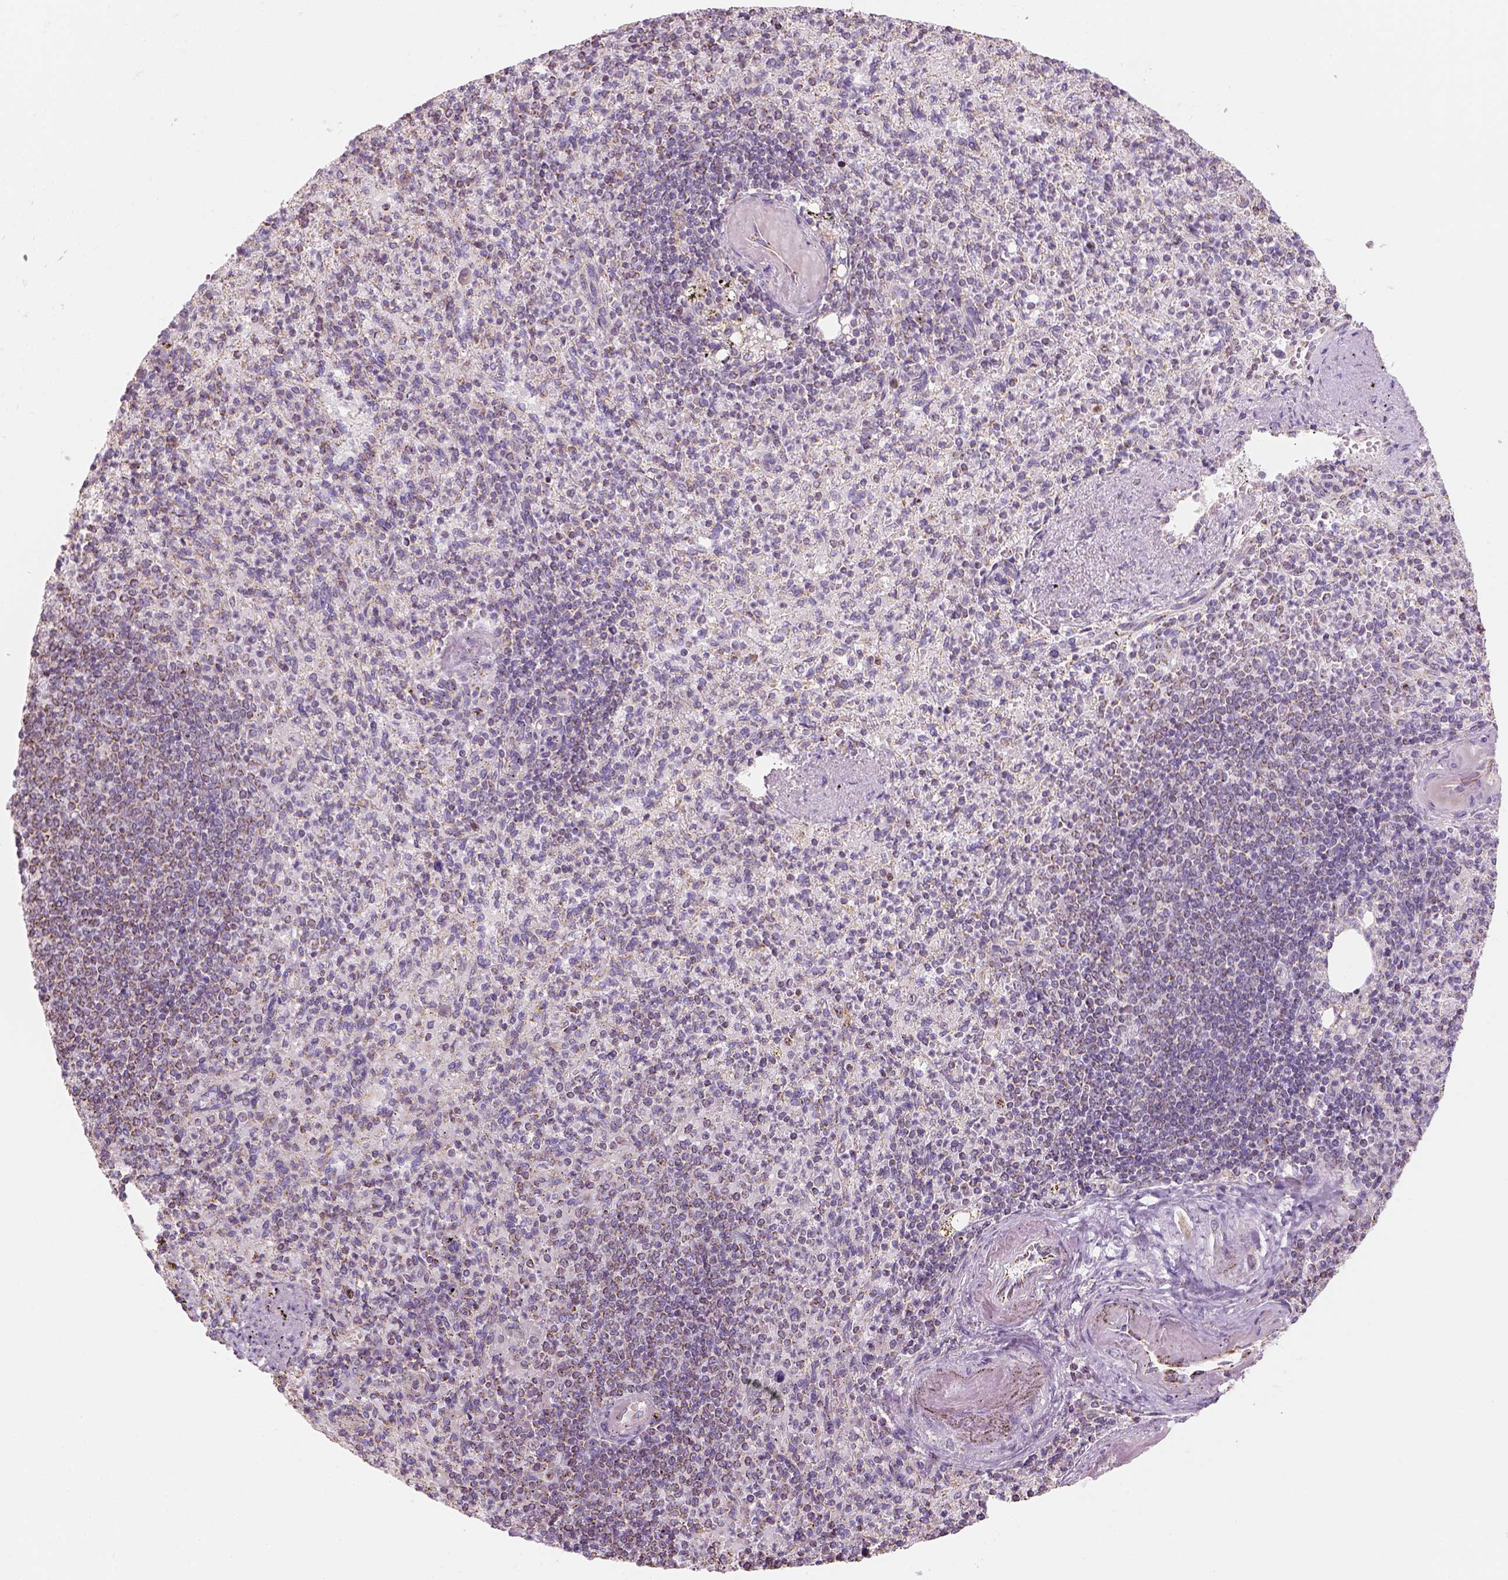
{"staining": {"intensity": "negative", "quantity": "none", "location": "none"}, "tissue": "spleen", "cell_type": "Cells in red pulp", "image_type": "normal", "snomed": [{"axis": "morphology", "description": "Normal tissue, NOS"}, {"axis": "topography", "description": "Spleen"}], "caption": "An immunohistochemistry (IHC) photomicrograph of normal spleen is shown. There is no staining in cells in red pulp of spleen. (Immunohistochemistry (ihc), brightfield microscopy, high magnification).", "gene": "LCA5", "patient": {"sex": "female", "age": 74}}